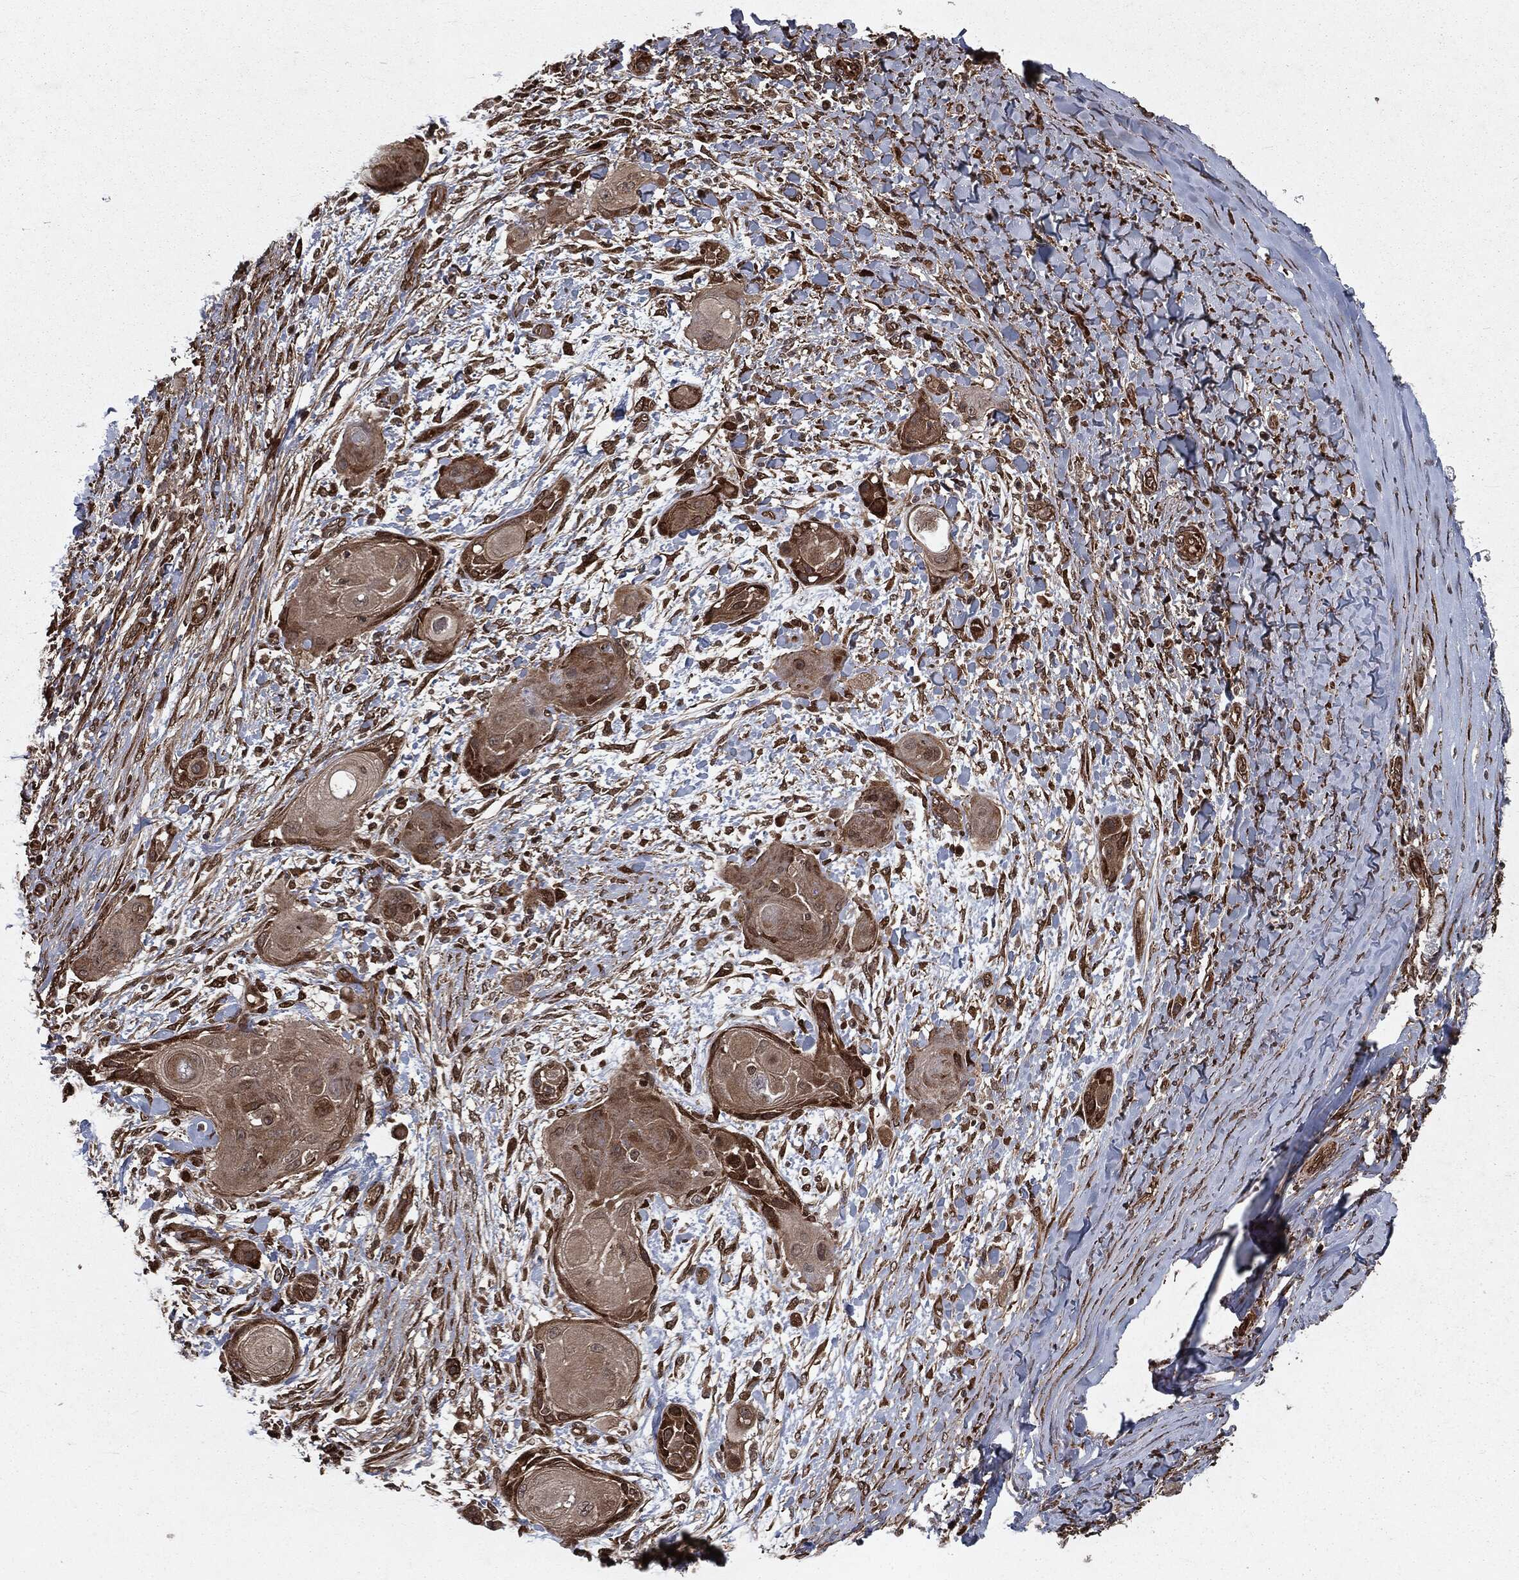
{"staining": {"intensity": "strong", "quantity": "25%-75%", "location": "cytoplasmic/membranous,nuclear"}, "tissue": "skin cancer", "cell_type": "Tumor cells", "image_type": "cancer", "snomed": [{"axis": "morphology", "description": "Squamous cell carcinoma, NOS"}, {"axis": "topography", "description": "Skin"}], "caption": "This histopathology image displays IHC staining of skin squamous cell carcinoma, with high strong cytoplasmic/membranous and nuclear staining in about 25%-75% of tumor cells.", "gene": "RANBP9", "patient": {"sex": "male", "age": 62}}